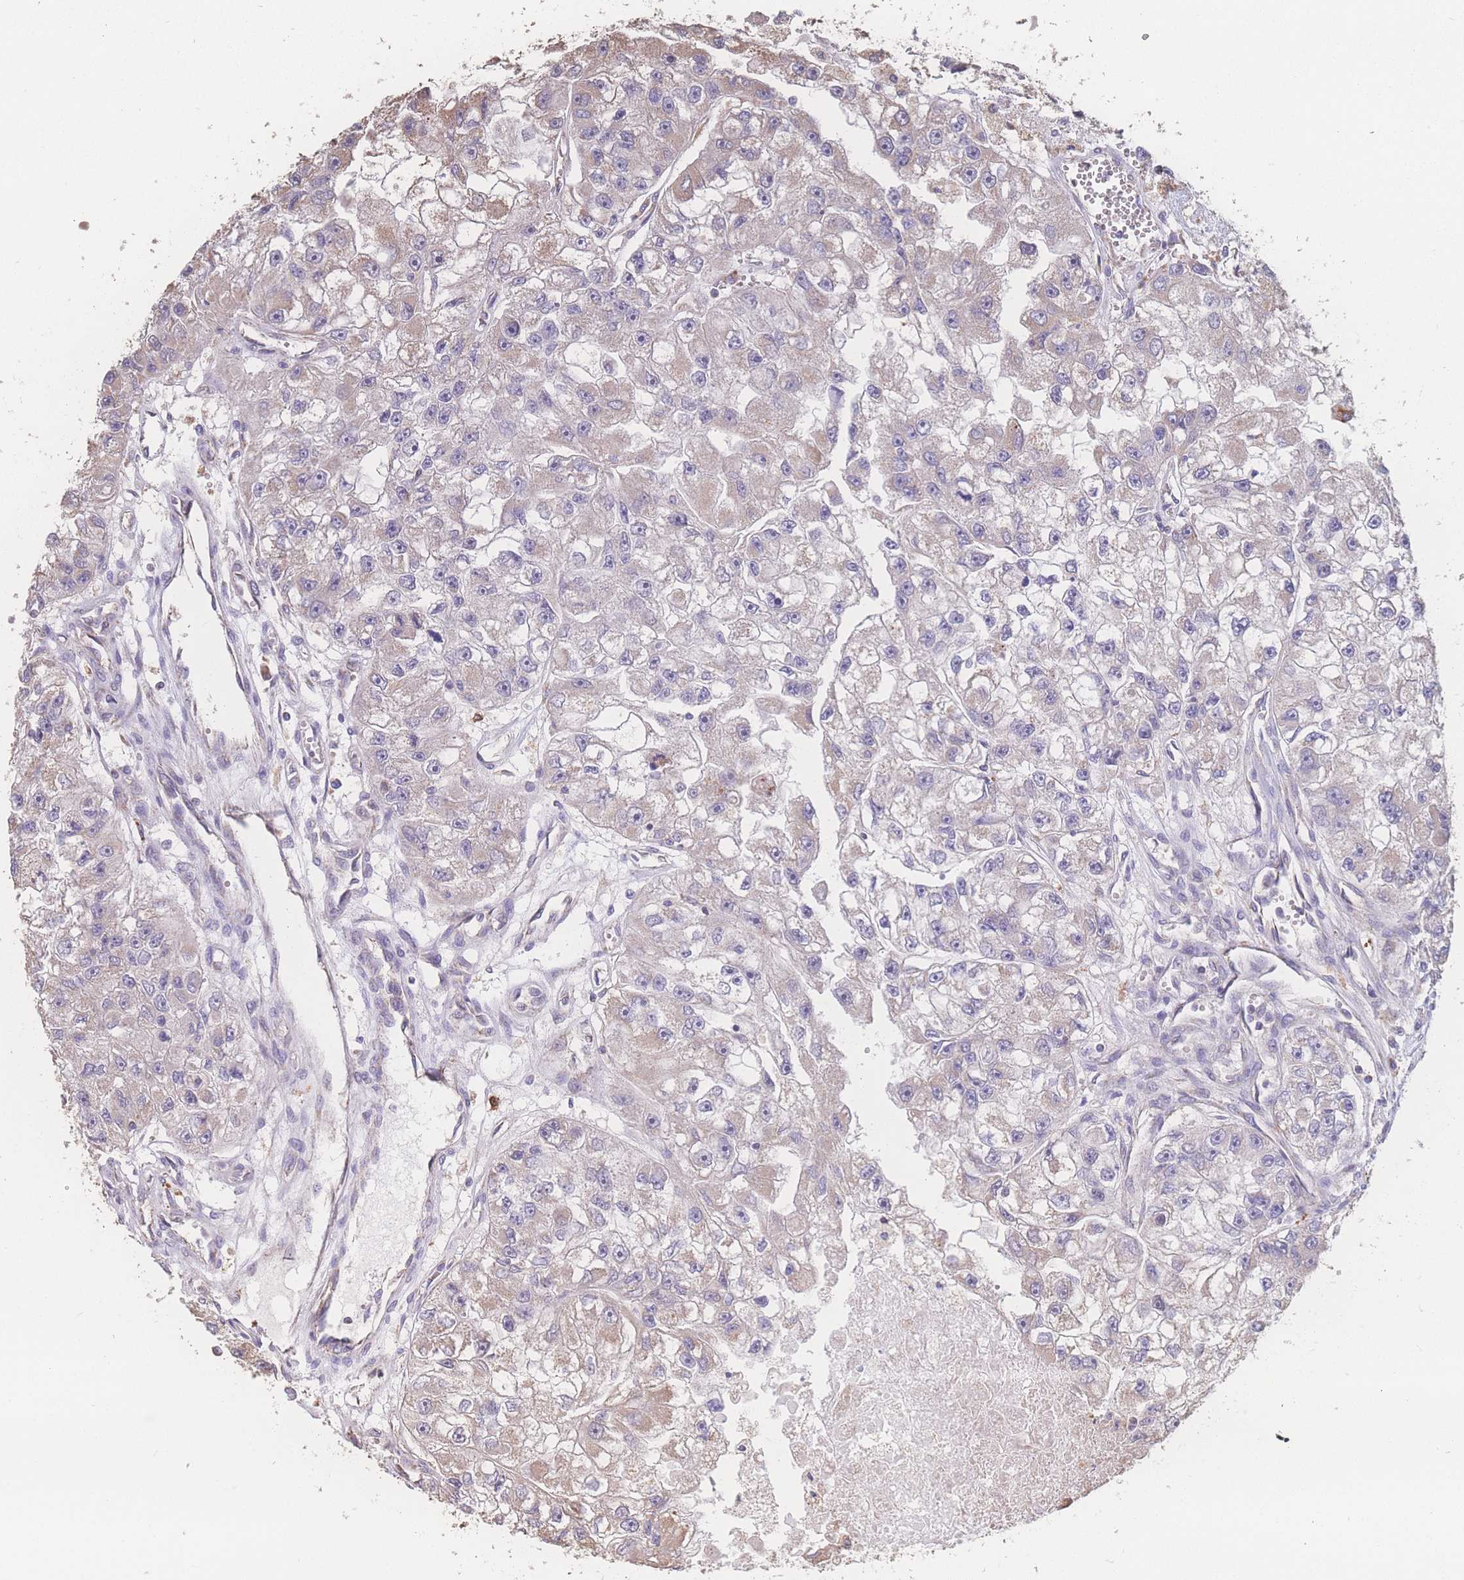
{"staining": {"intensity": "weak", "quantity": "<25%", "location": "cytoplasmic/membranous"}, "tissue": "renal cancer", "cell_type": "Tumor cells", "image_type": "cancer", "snomed": [{"axis": "morphology", "description": "Adenocarcinoma, NOS"}, {"axis": "topography", "description": "Kidney"}], "caption": "This is a photomicrograph of immunohistochemistry staining of adenocarcinoma (renal), which shows no staining in tumor cells.", "gene": "SGSM3", "patient": {"sex": "male", "age": 63}}